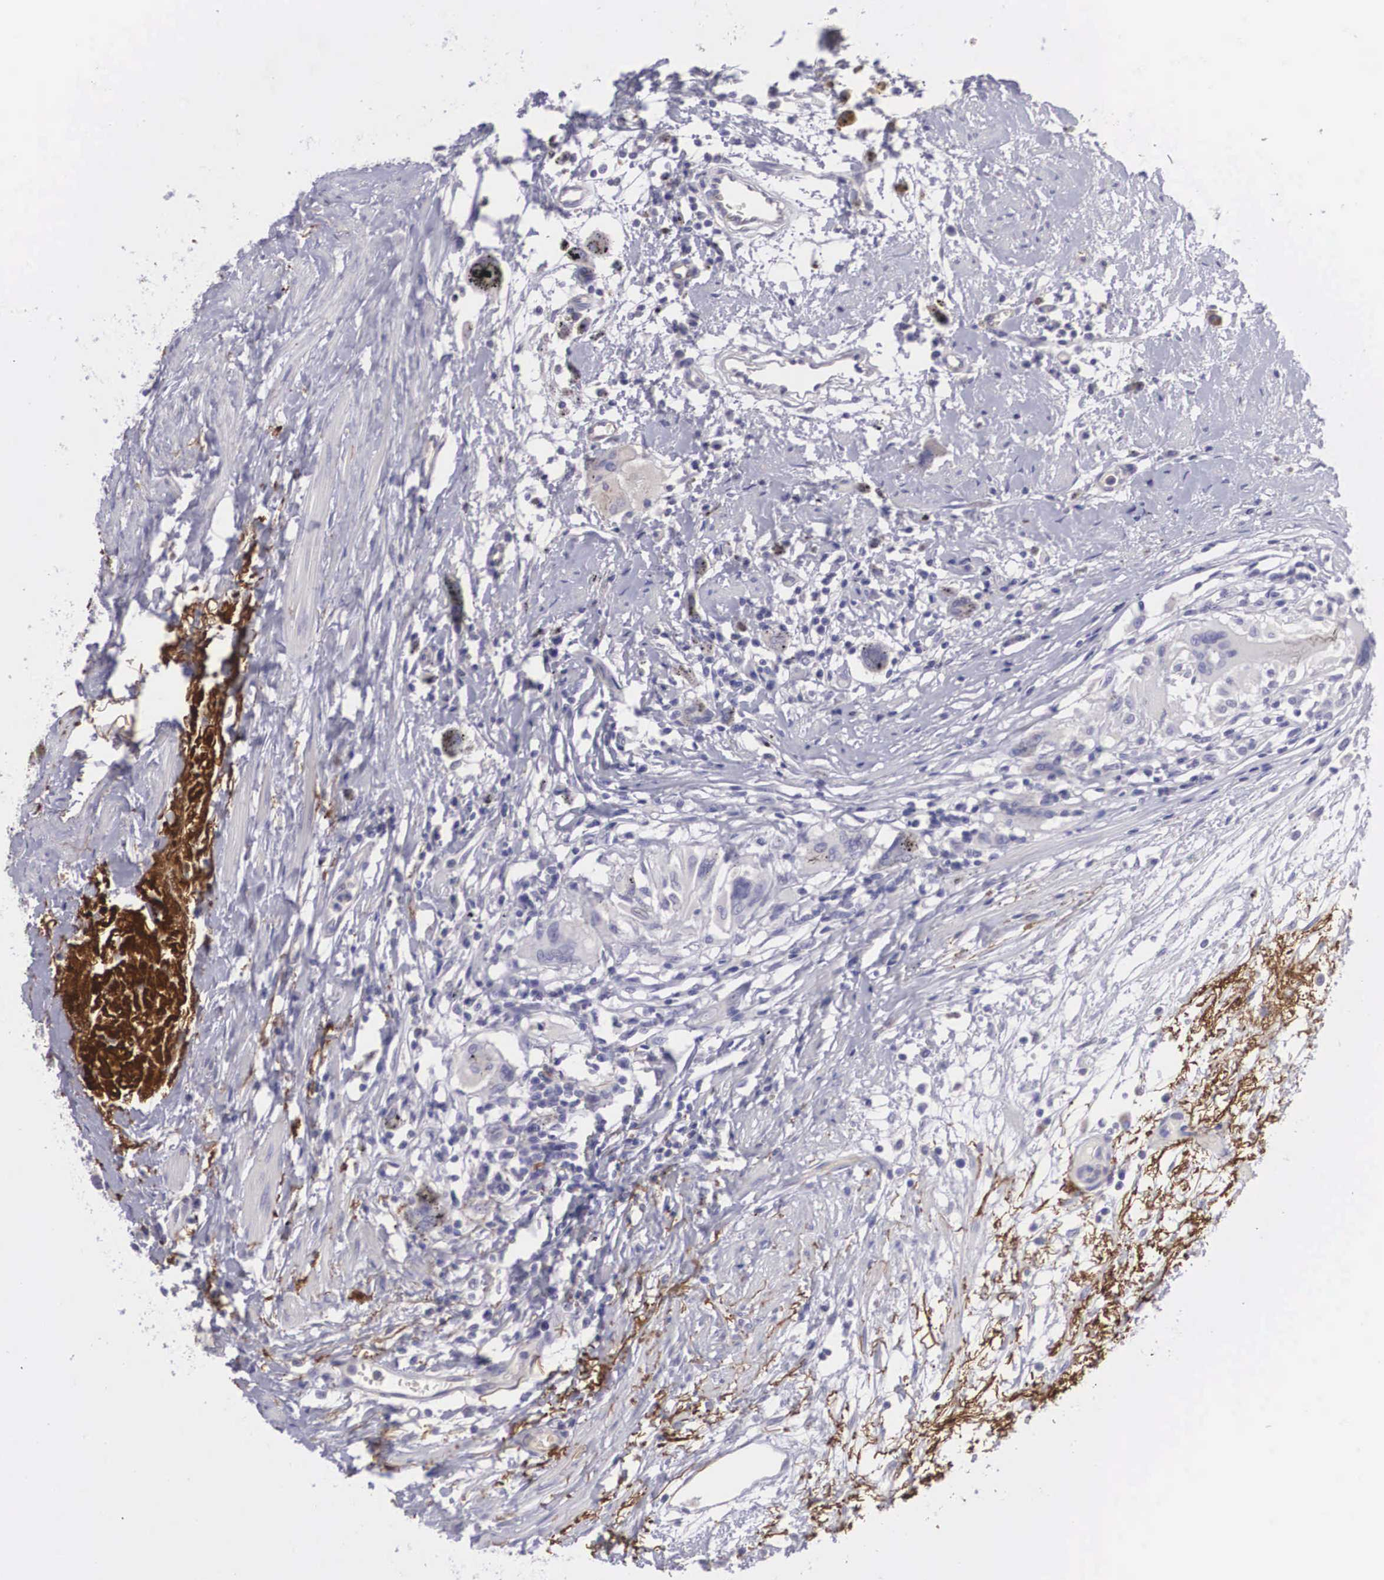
{"staining": {"intensity": "negative", "quantity": "none", "location": "none"}, "tissue": "urothelial cancer", "cell_type": "Tumor cells", "image_type": "cancer", "snomed": [{"axis": "morphology", "description": "Urothelial carcinoma, High grade"}, {"axis": "topography", "description": "Urinary bladder"}], "caption": "High-grade urothelial carcinoma was stained to show a protein in brown. There is no significant expression in tumor cells. (Stains: DAB IHC with hematoxylin counter stain, Microscopy: brightfield microscopy at high magnification).", "gene": "CLU", "patient": {"sex": "male", "age": 78}}